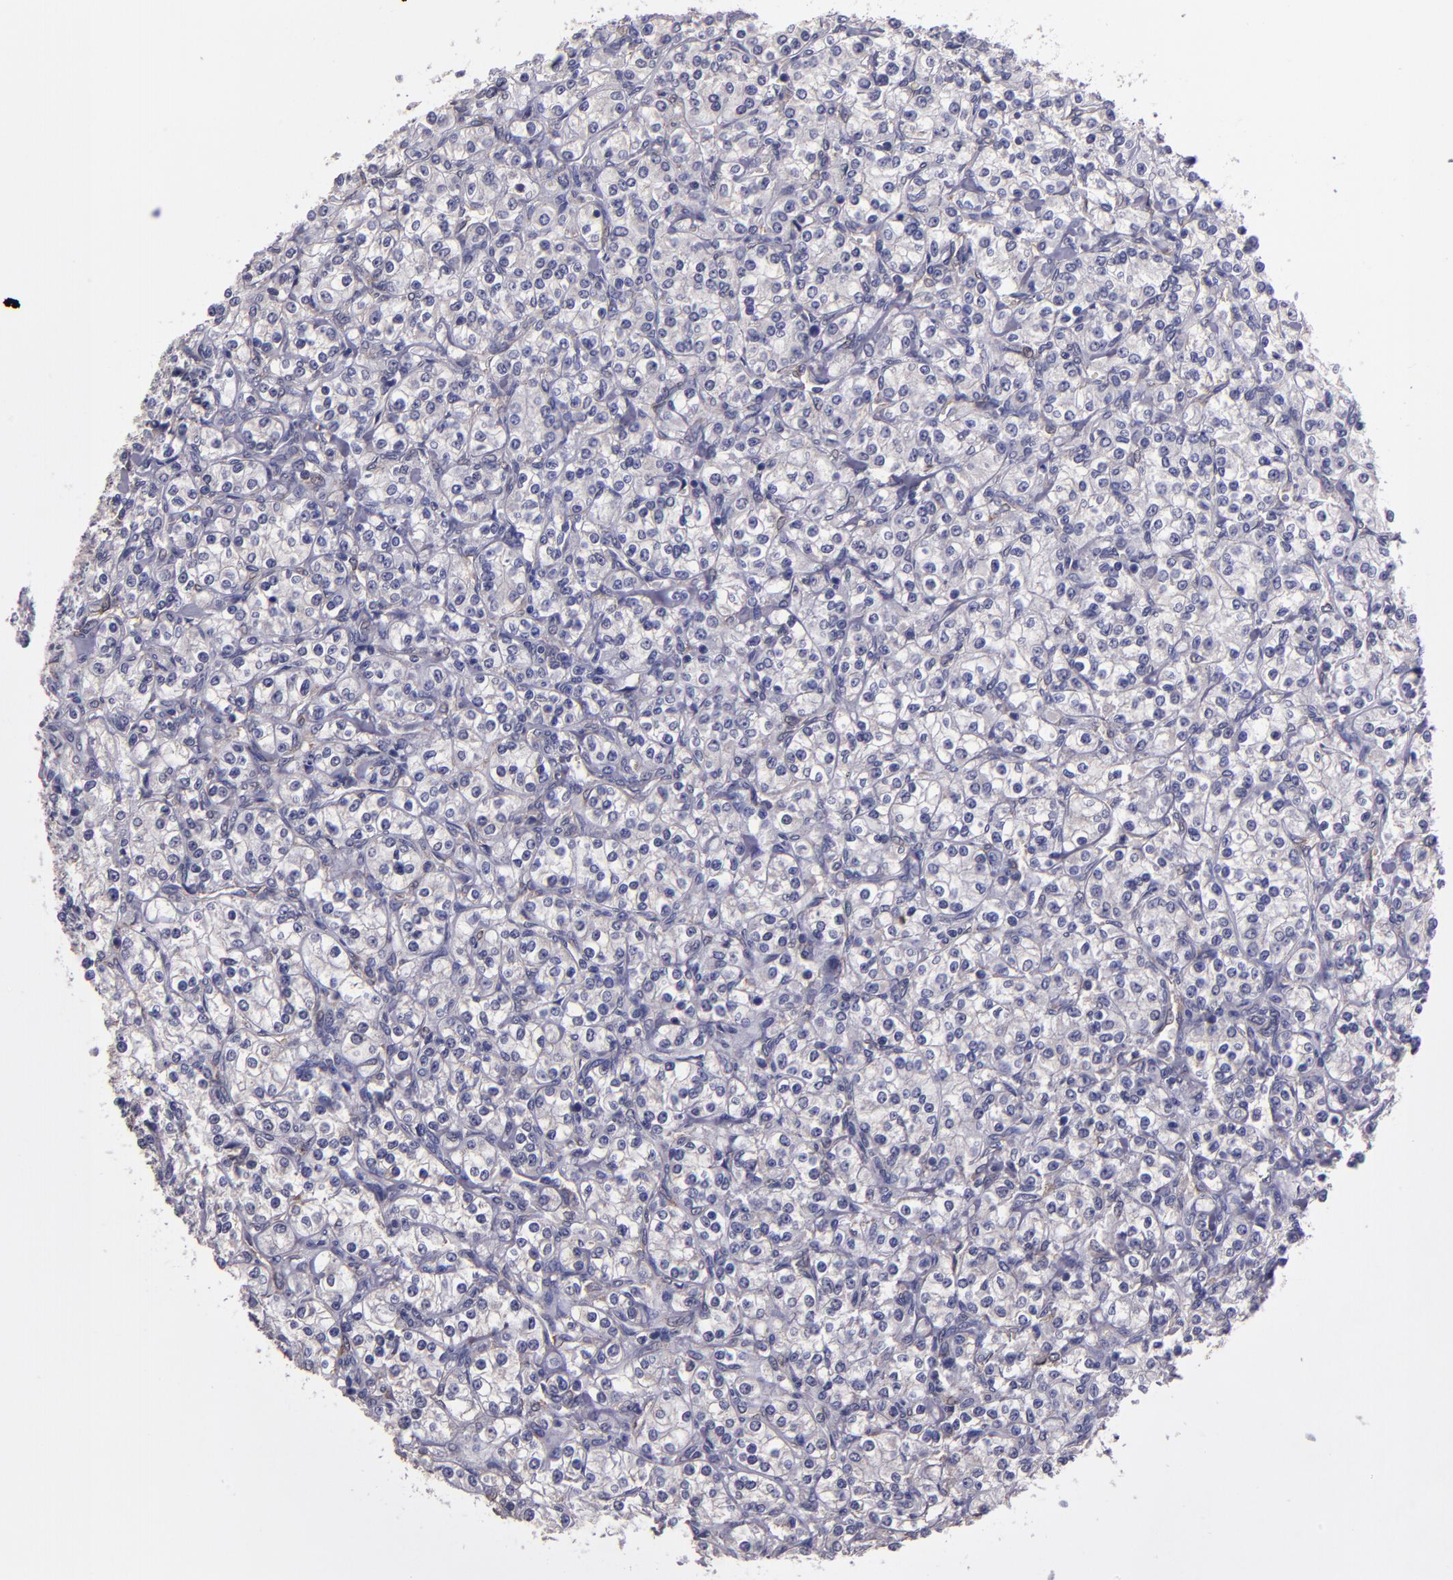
{"staining": {"intensity": "negative", "quantity": "none", "location": "none"}, "tissue": "renal cancer", "cell_type": "Tumor cells", "image_type": "cancer", "snomed": [{"axis": "morphology", "description": "Adenocarcinoma, NOS"}, {"axis": "topography", "description": "Kidney"}], "caption": "Protein analysis of adenocarcinoma (renal) displays no significant expression in tumor cells.", "gene": "CEBPE", "patient": {"sex": "male", "age": 77}}